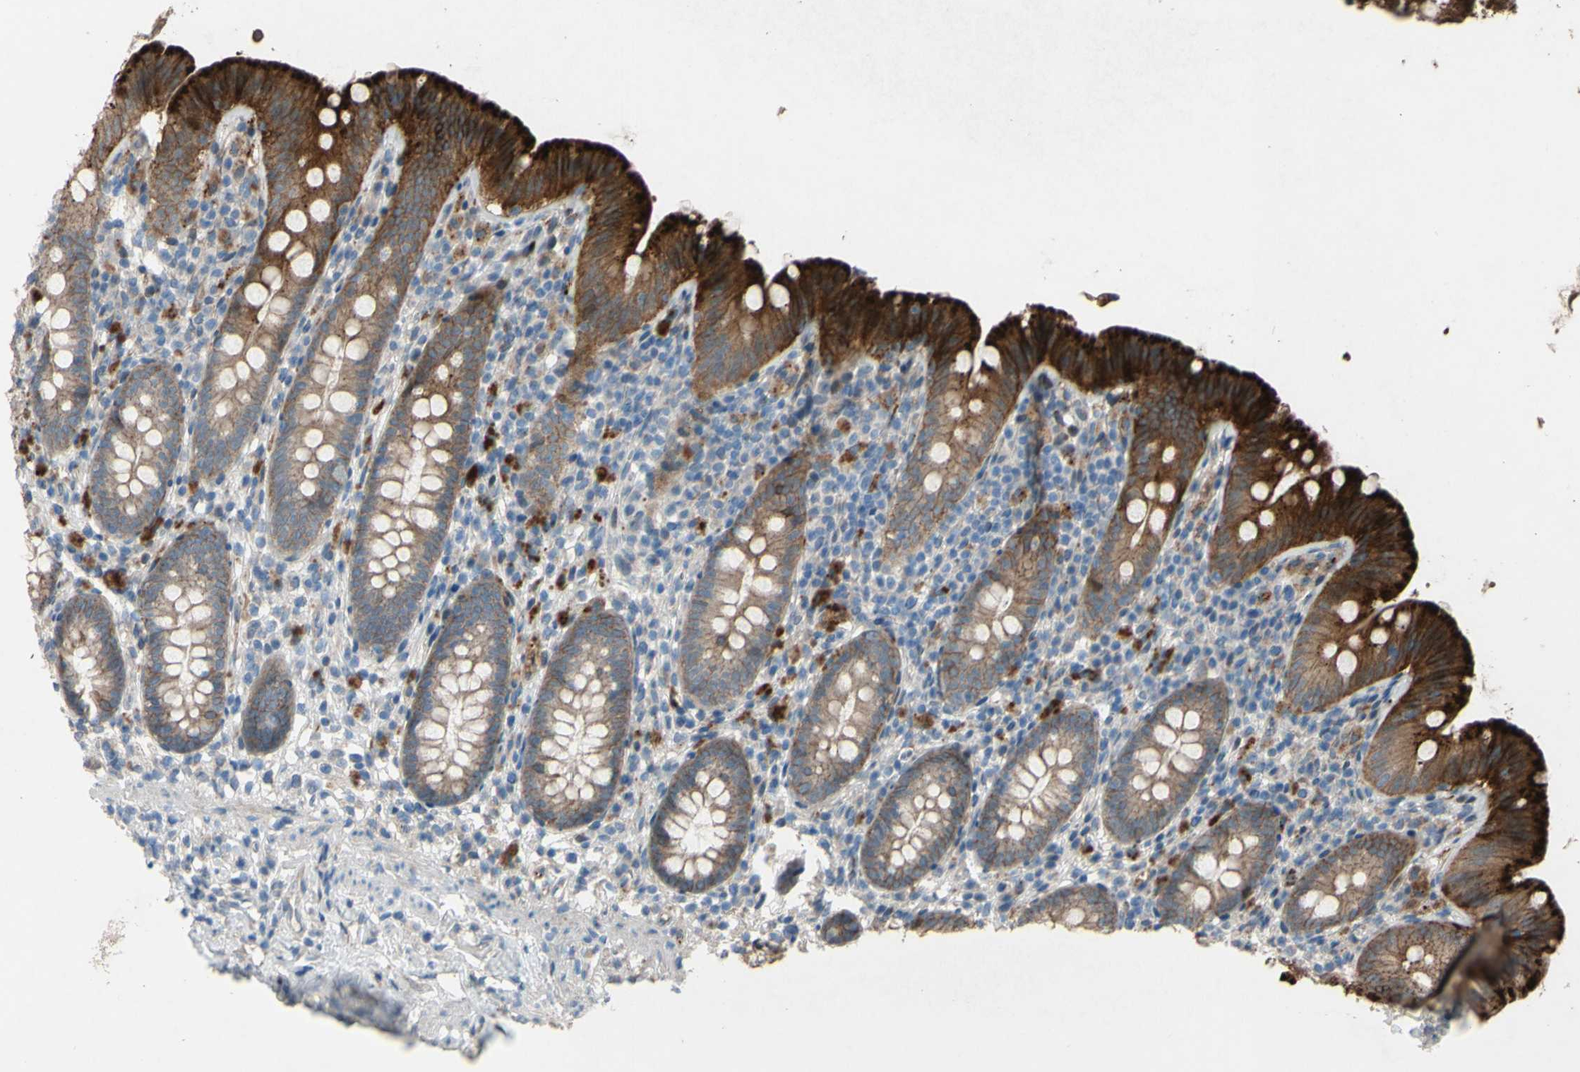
{"staining": {"intensity": "strong", "quantity": "25%-75%", "location": "cytoplasmic/membranous"}, "tissue": "appendix", "cell_type": "Glandular cells", "image_type": "normal", "snomed": [{"axis": "morphology", "description": "Normal tissue, NOS"}, {"axis": "topography", "description": "Appendix"}], "caption": "A high-resolution histopathology image shows immunohistochemistry (IHC) staining of unremarkable appendix, which exhibits strong cytoplasmic/membranous expression in about 25%-75% of glandular cells.", "gene": "CDCP1", "patient": {"sex": "male", "age": 52}}